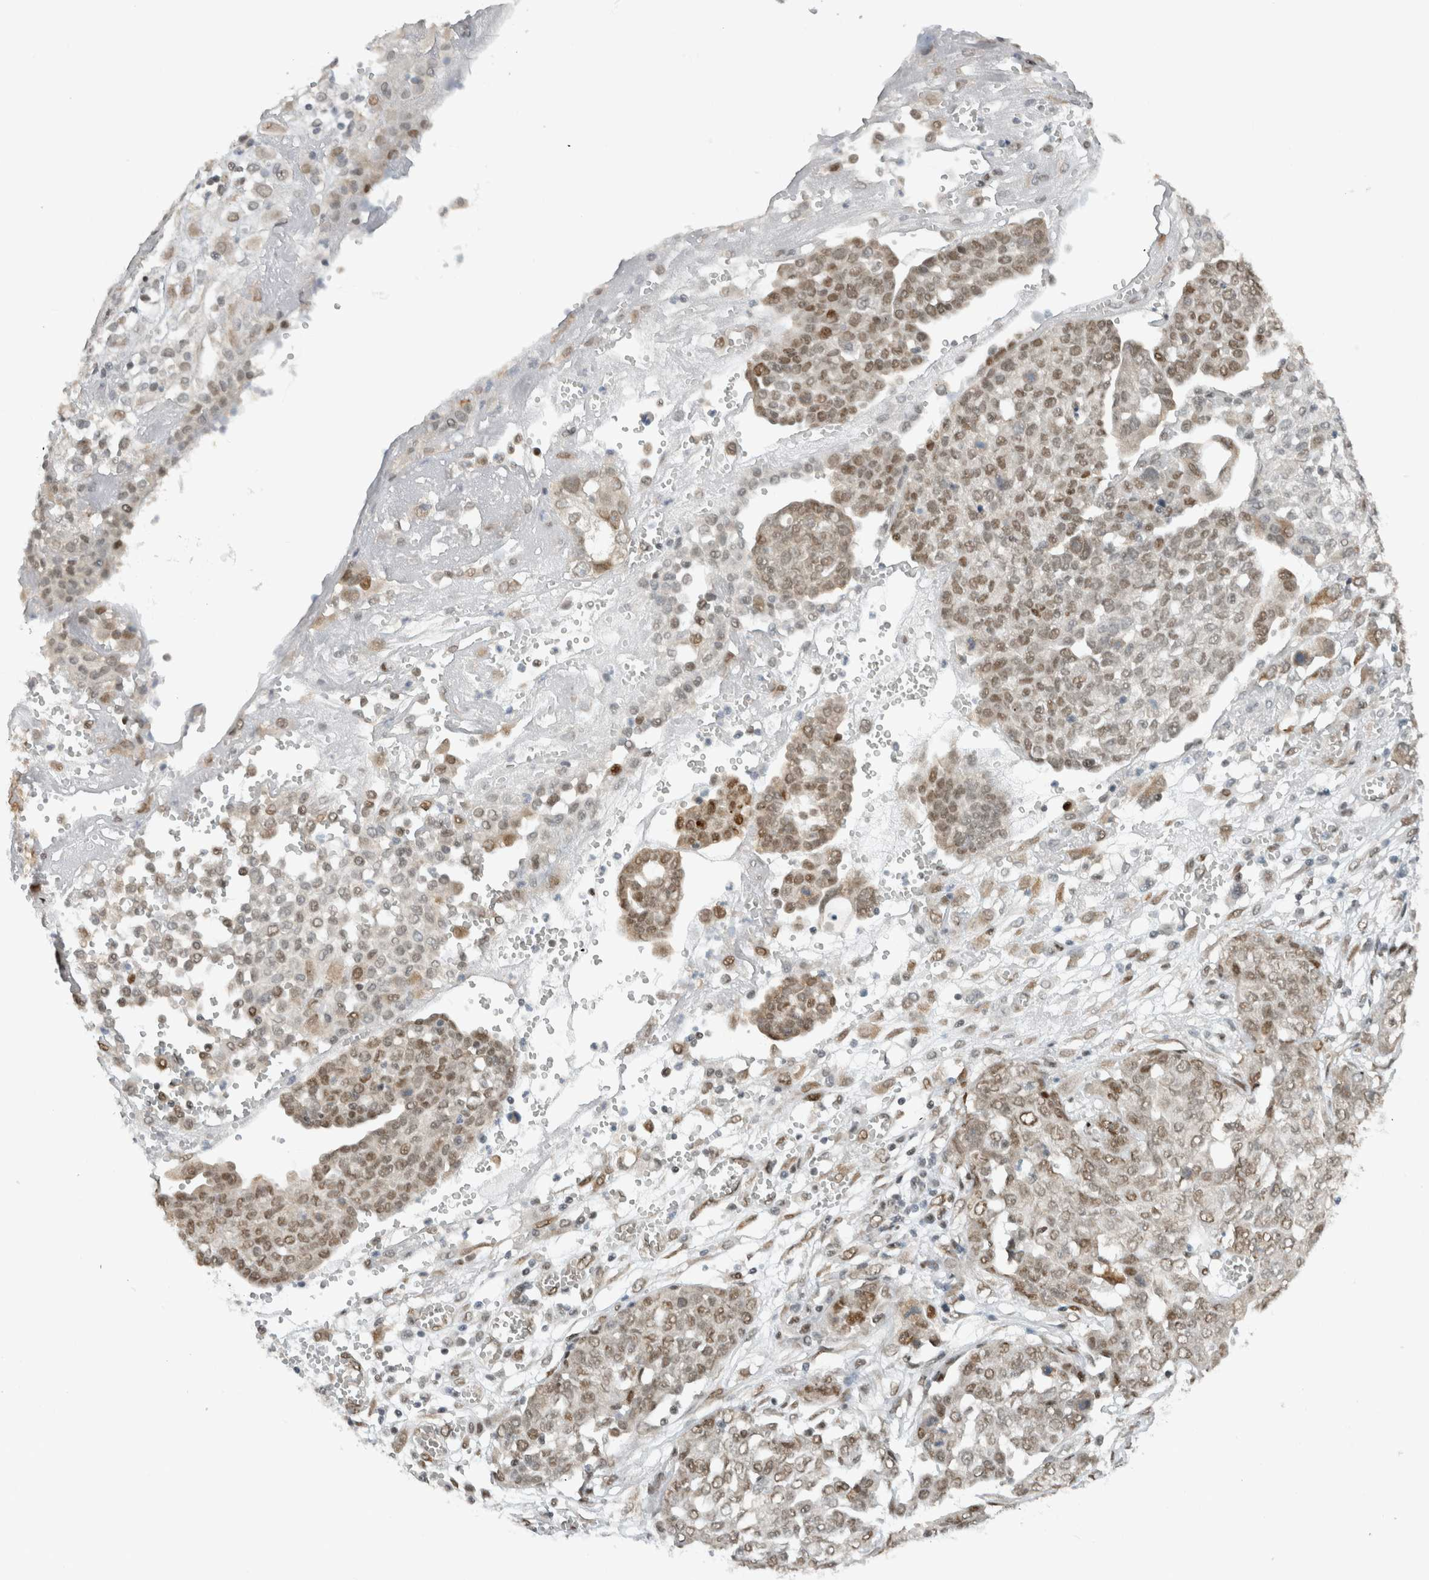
{"staining": {"intensity": "moderate", "quantity": ">75%", "location": "nuclear"}, "tissue": "ovarian cancer", "cell_type": "Tumor cells", "image_type": "cancer", "snomed": [{"axis": "morphology", "description": "Cystadenocarcinoma, serous, NOS"}, {"axis": "topography", "description": "Soft tissue"}, {"axis": "topography", "description": "Ovary"}], "caption": "Ovarian cancer stained with a brown dye displays moderate nuclear positive staining in about >75% of tumor cells.", "gene": "HNRNPR", "patient": {"sex": "female", "age": 57}}